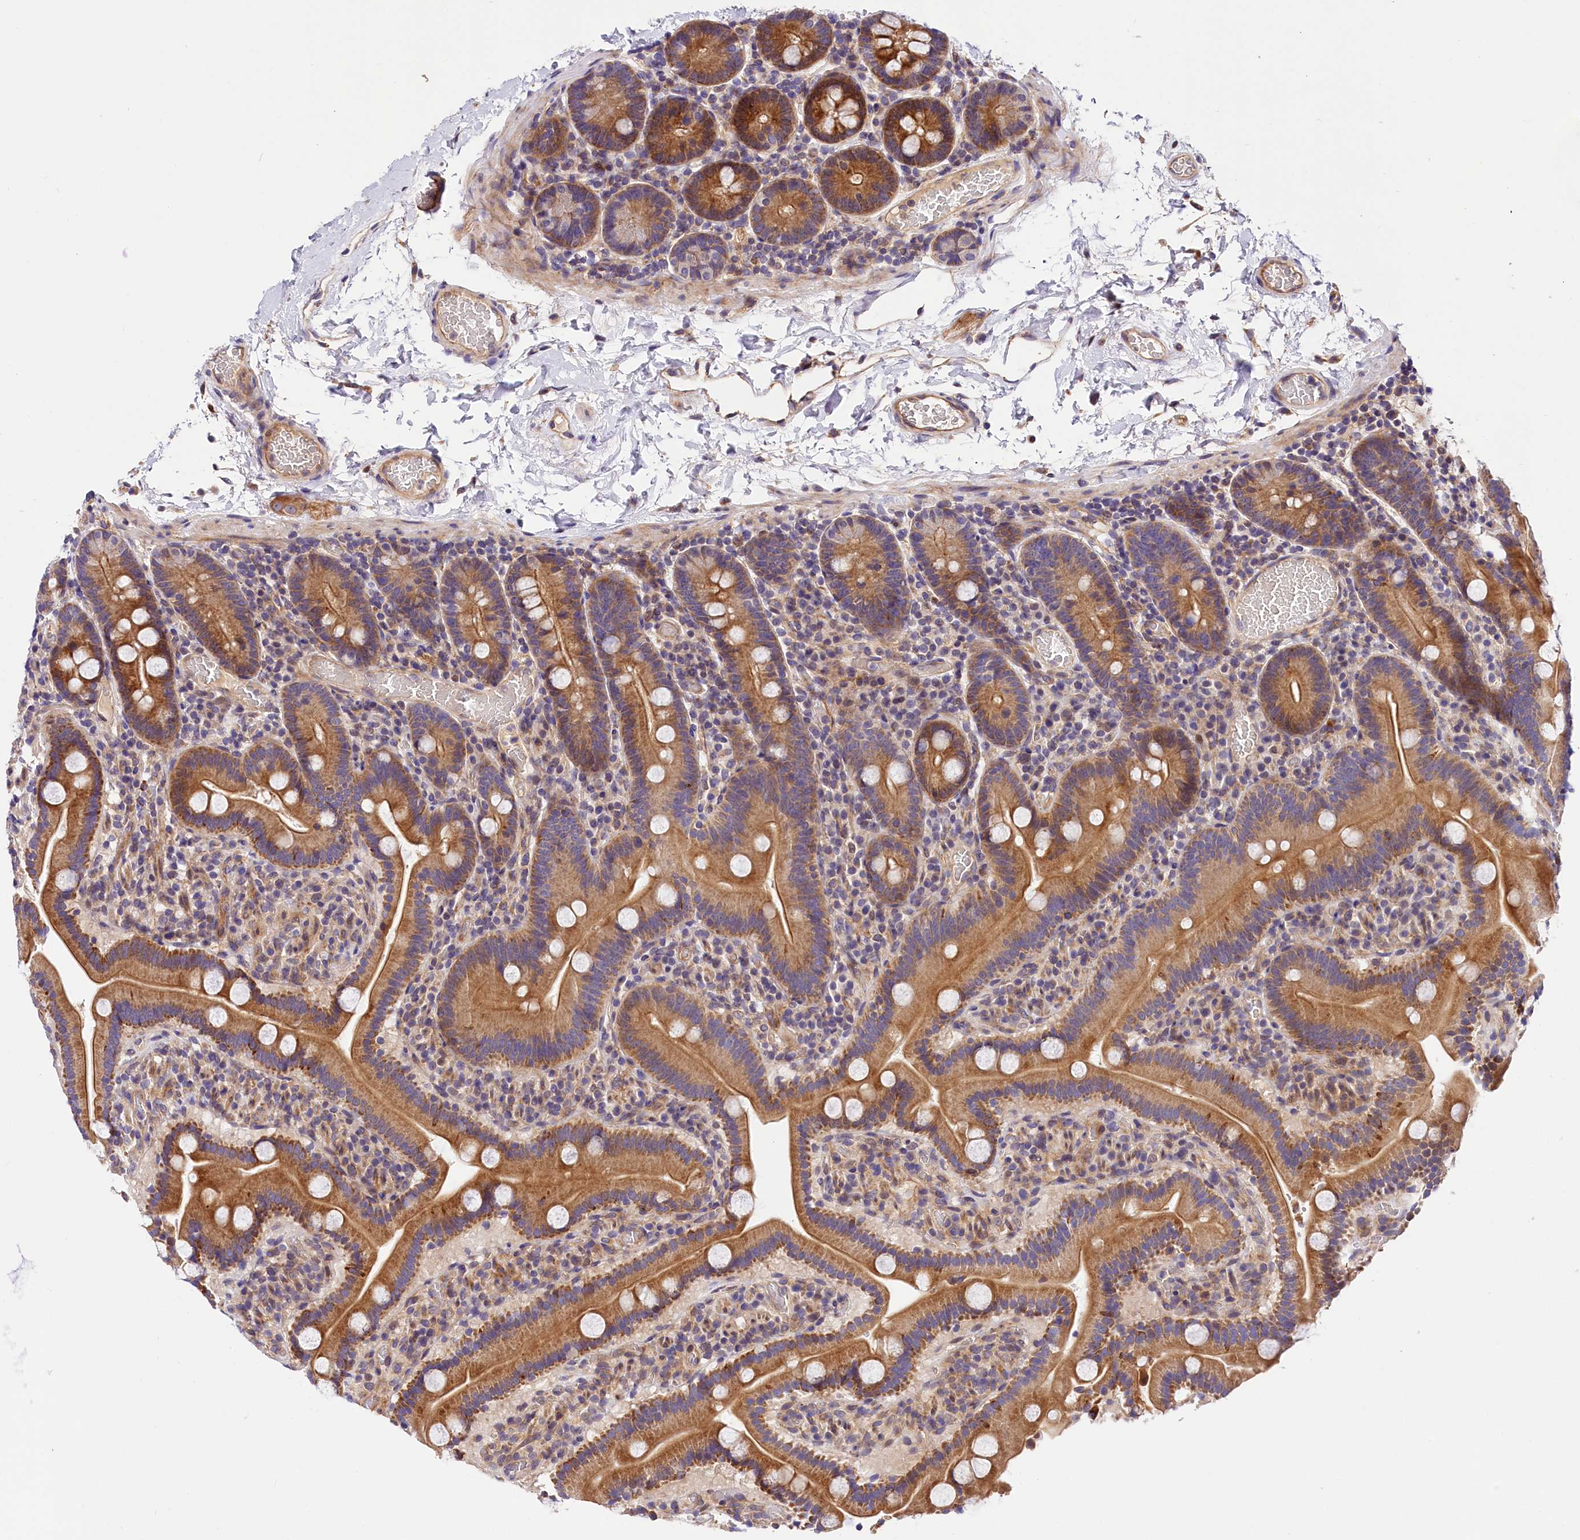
{"staining": {"intensity": "moderate", "quantity": ">75%", "location": "cytoplasmic/membranous"}, "tissue": "duodenum", "cell_type": "Glandular cells", "image_type": "normal", "snomed": [{"axis": "morphology", "description": "Normal tissue, NOS"}, {"axis": "topography", "description": "Duodenum"}], "caption": "Immunohistochemical staining of benign duodenum reveals >75% levels of moderate cytoplasmic/membranous protein expression in approximately >75% of glandular cells.", "gene": "ARMC6", "patient": {"sex": "male", "age": 55}}